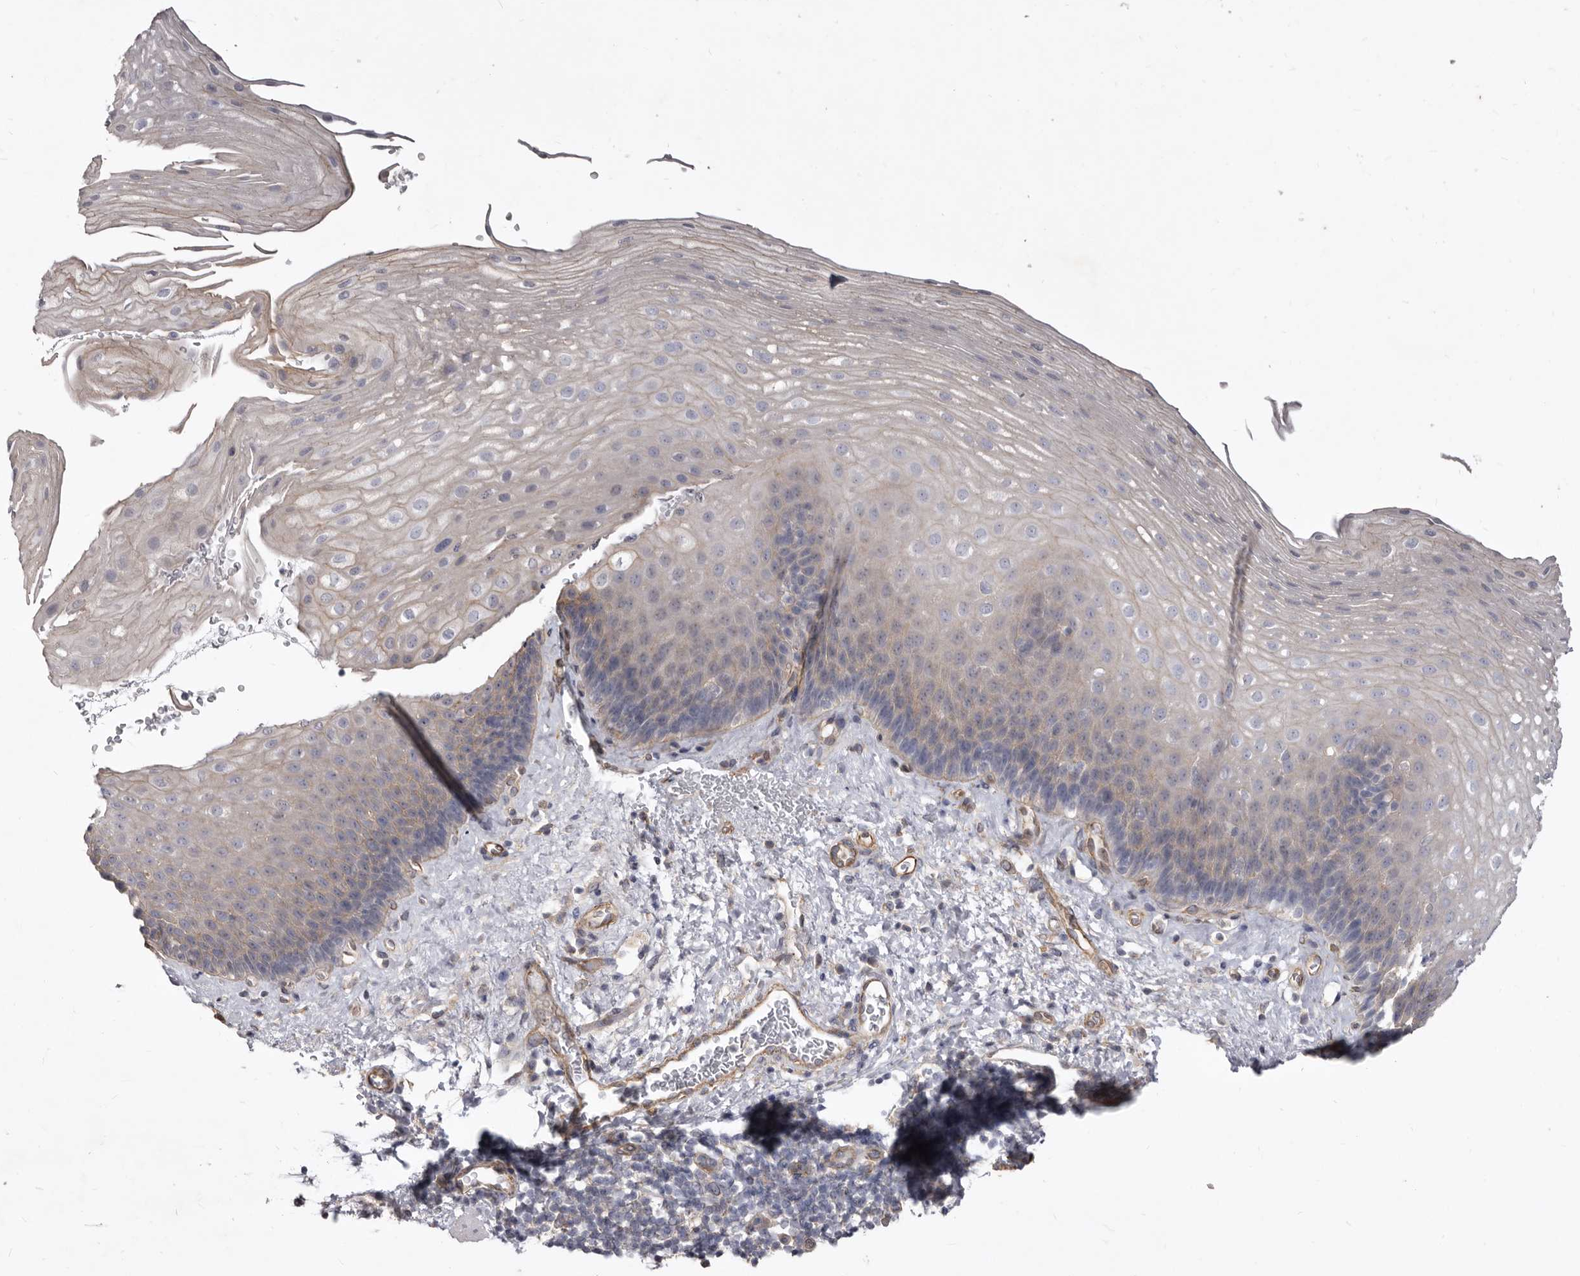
{"staining": {"intensity": "weak", "quantity": "<25%", "location": "cytoplasmic/membranous"}, "tissue": "esophagus", "cell_type": "Squamous epithelial cells", "image_type": "normal", "snomed": [{"axis": "morphology", "description": "Normal tissue, NOS"}, {"axis": "topography", "description": "Esophagus"}], "caption": "Immunohistochemistry of unremarkable esophagus exhibits no expression in squamous epithelial cells. (DAB immunohistochemistry with hematoxylin counter stain).", "gene": "P2RX6", "patient": {"sex": "female", "age": 66}}